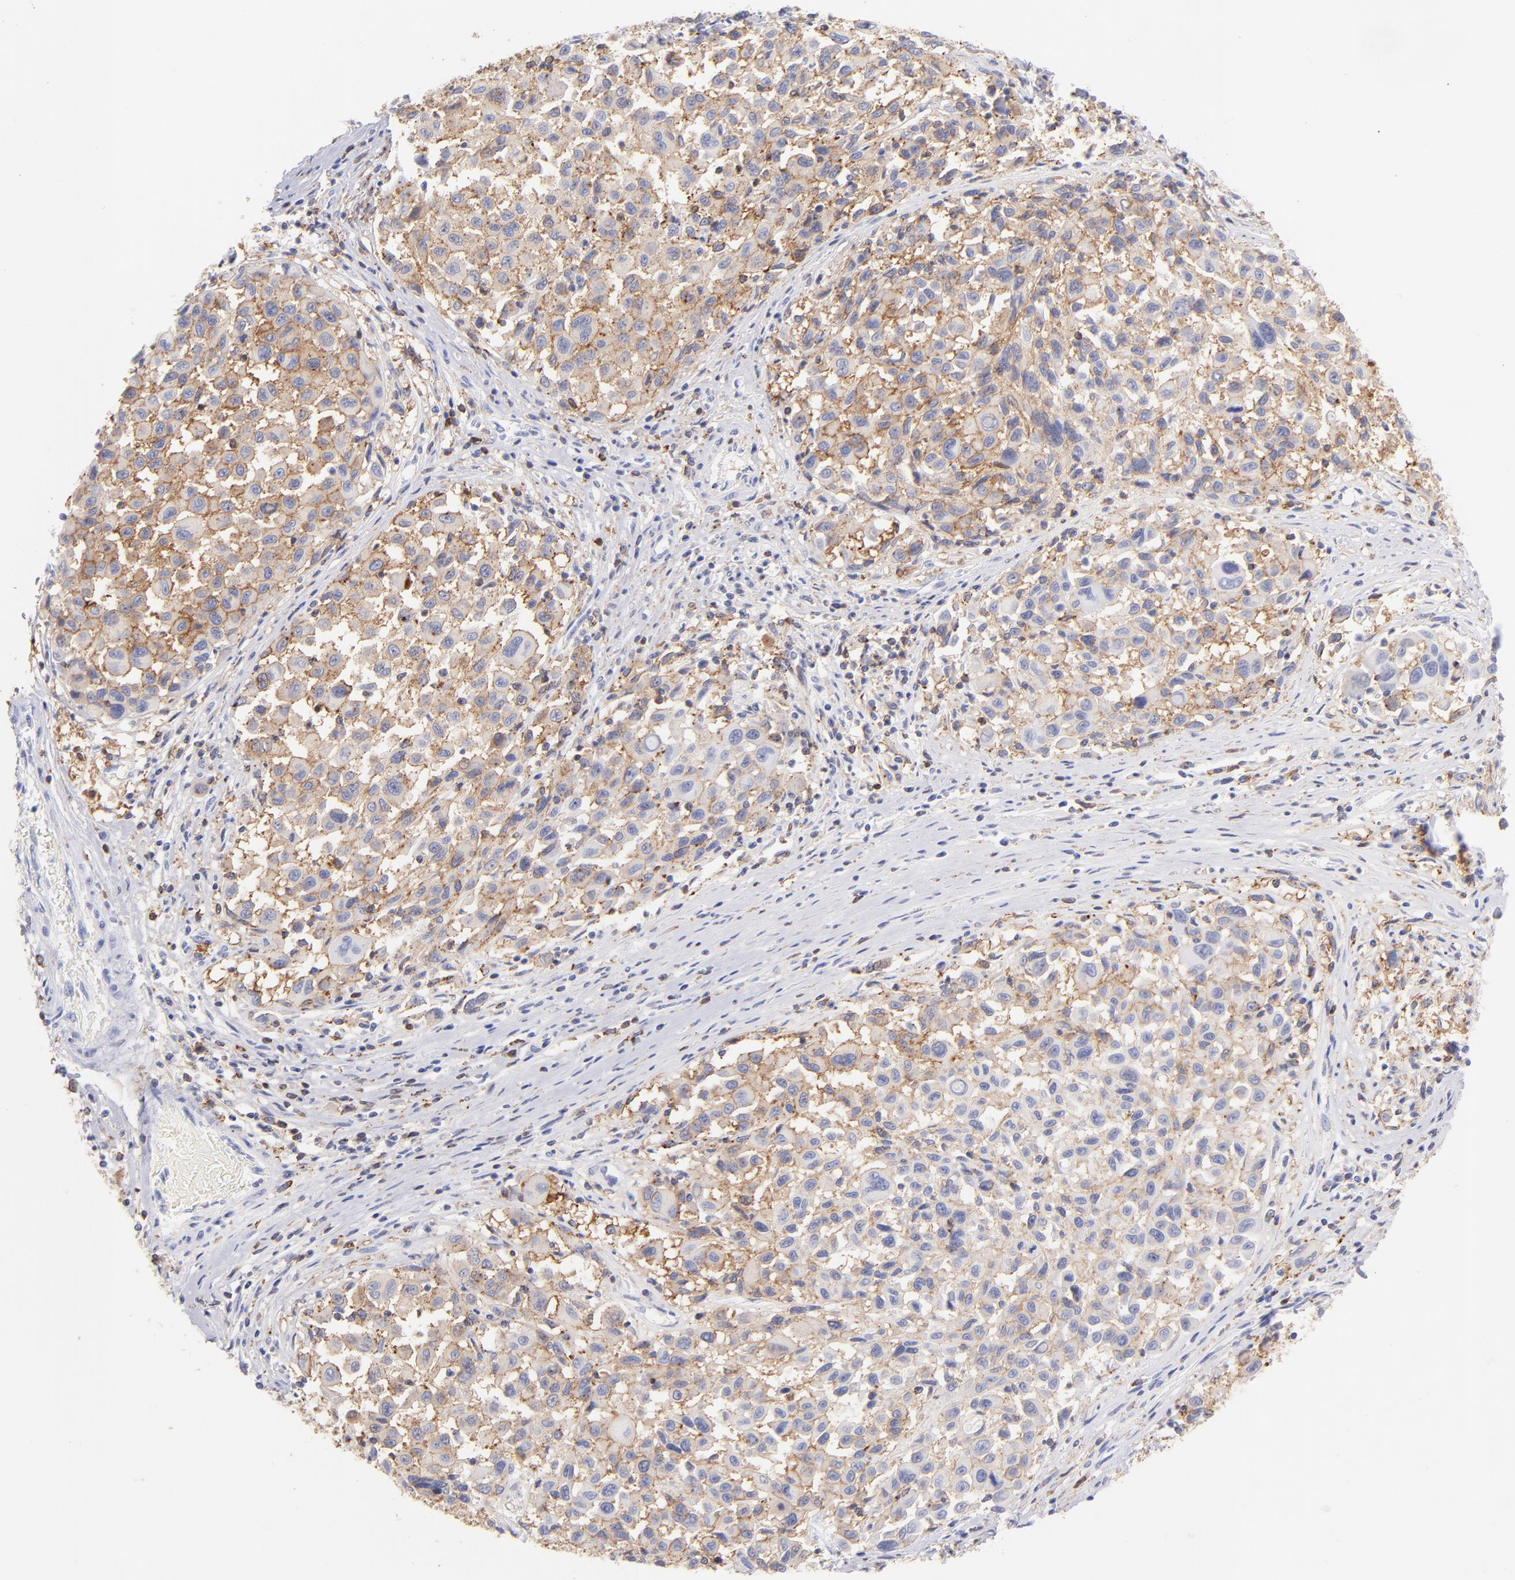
{"staining": {"intensity": "moderate", "quantity": ">75%", "location": "cytoplasmic/membranous"}, "tissue": "melanoma", "cell_type": "Tumor cells", "image_type": "cancer", "snomed": [{"axis": "morphology", "description": "Malignant melanoma, Metastatic site"}, {"axis": "topography", "description": "Lymph node"}], "caption": "Moderate cytoplasmic/membranous protein expression is seen in about >75% of tumor cells in melanoma.", "gene": "PRKCA", "patient": {"sex": "male", "age": 61}}